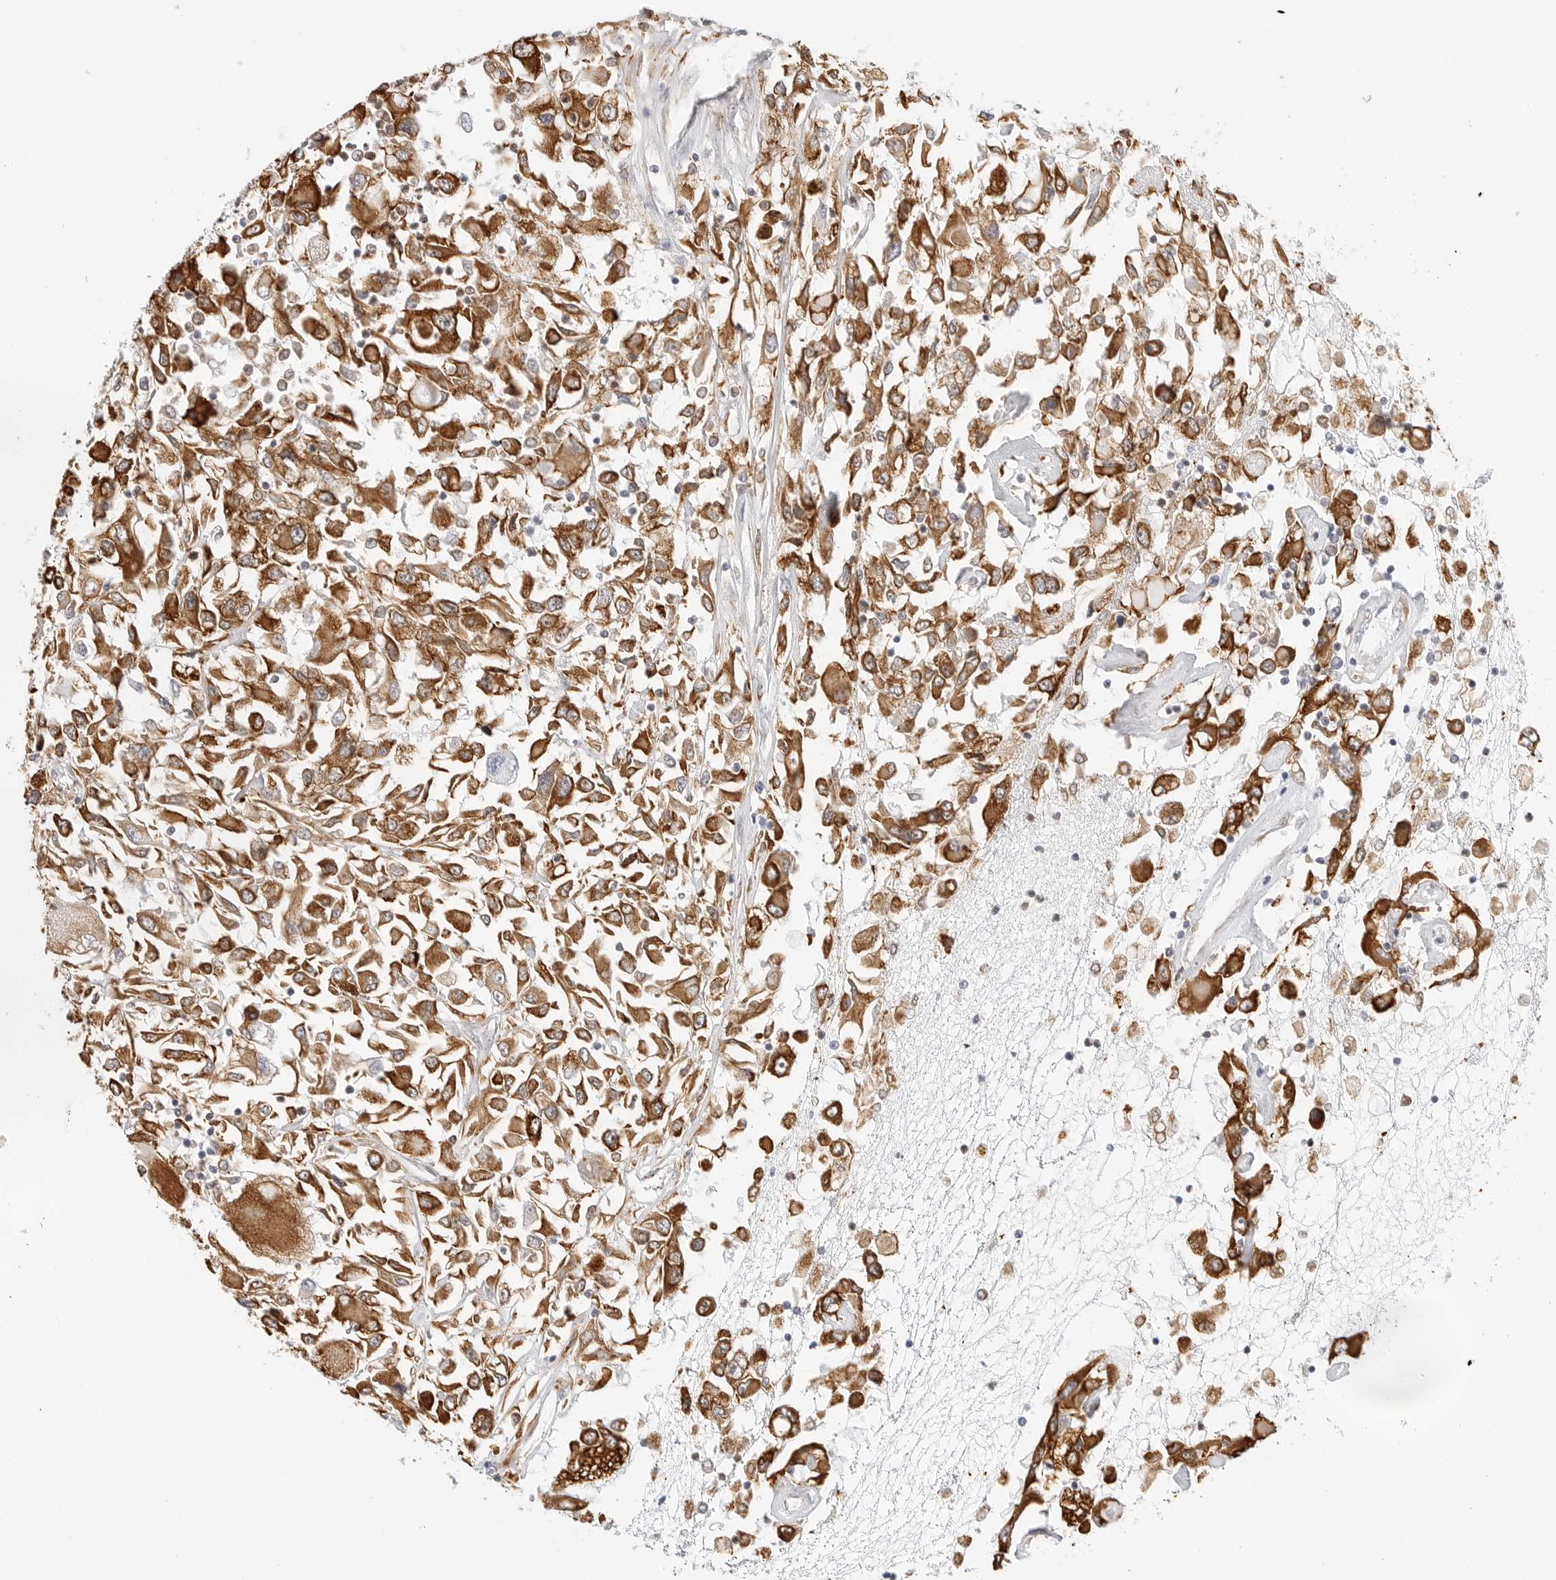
{"staining": {"intensity": "moderate", "quantity": ">75%", "location": "cytoplasmic/membranous"}, "tissue": "renal cancer", "cell_type": "Tumor cells", "image_type": "cancer", "snomed": [{"axis": "morphology", "description": "Adenocarcinoma, NOS"}, {"axis": "topography", "description": "Kidney"}], "caption": "About >75% of tumor cells in renal cancer show moderate cytoplasmic/membranous protein positivity as visualized by brown immunohistochemical staining.", "gene": "THEM4", "patient": {"sex": "female", "age": 52}}